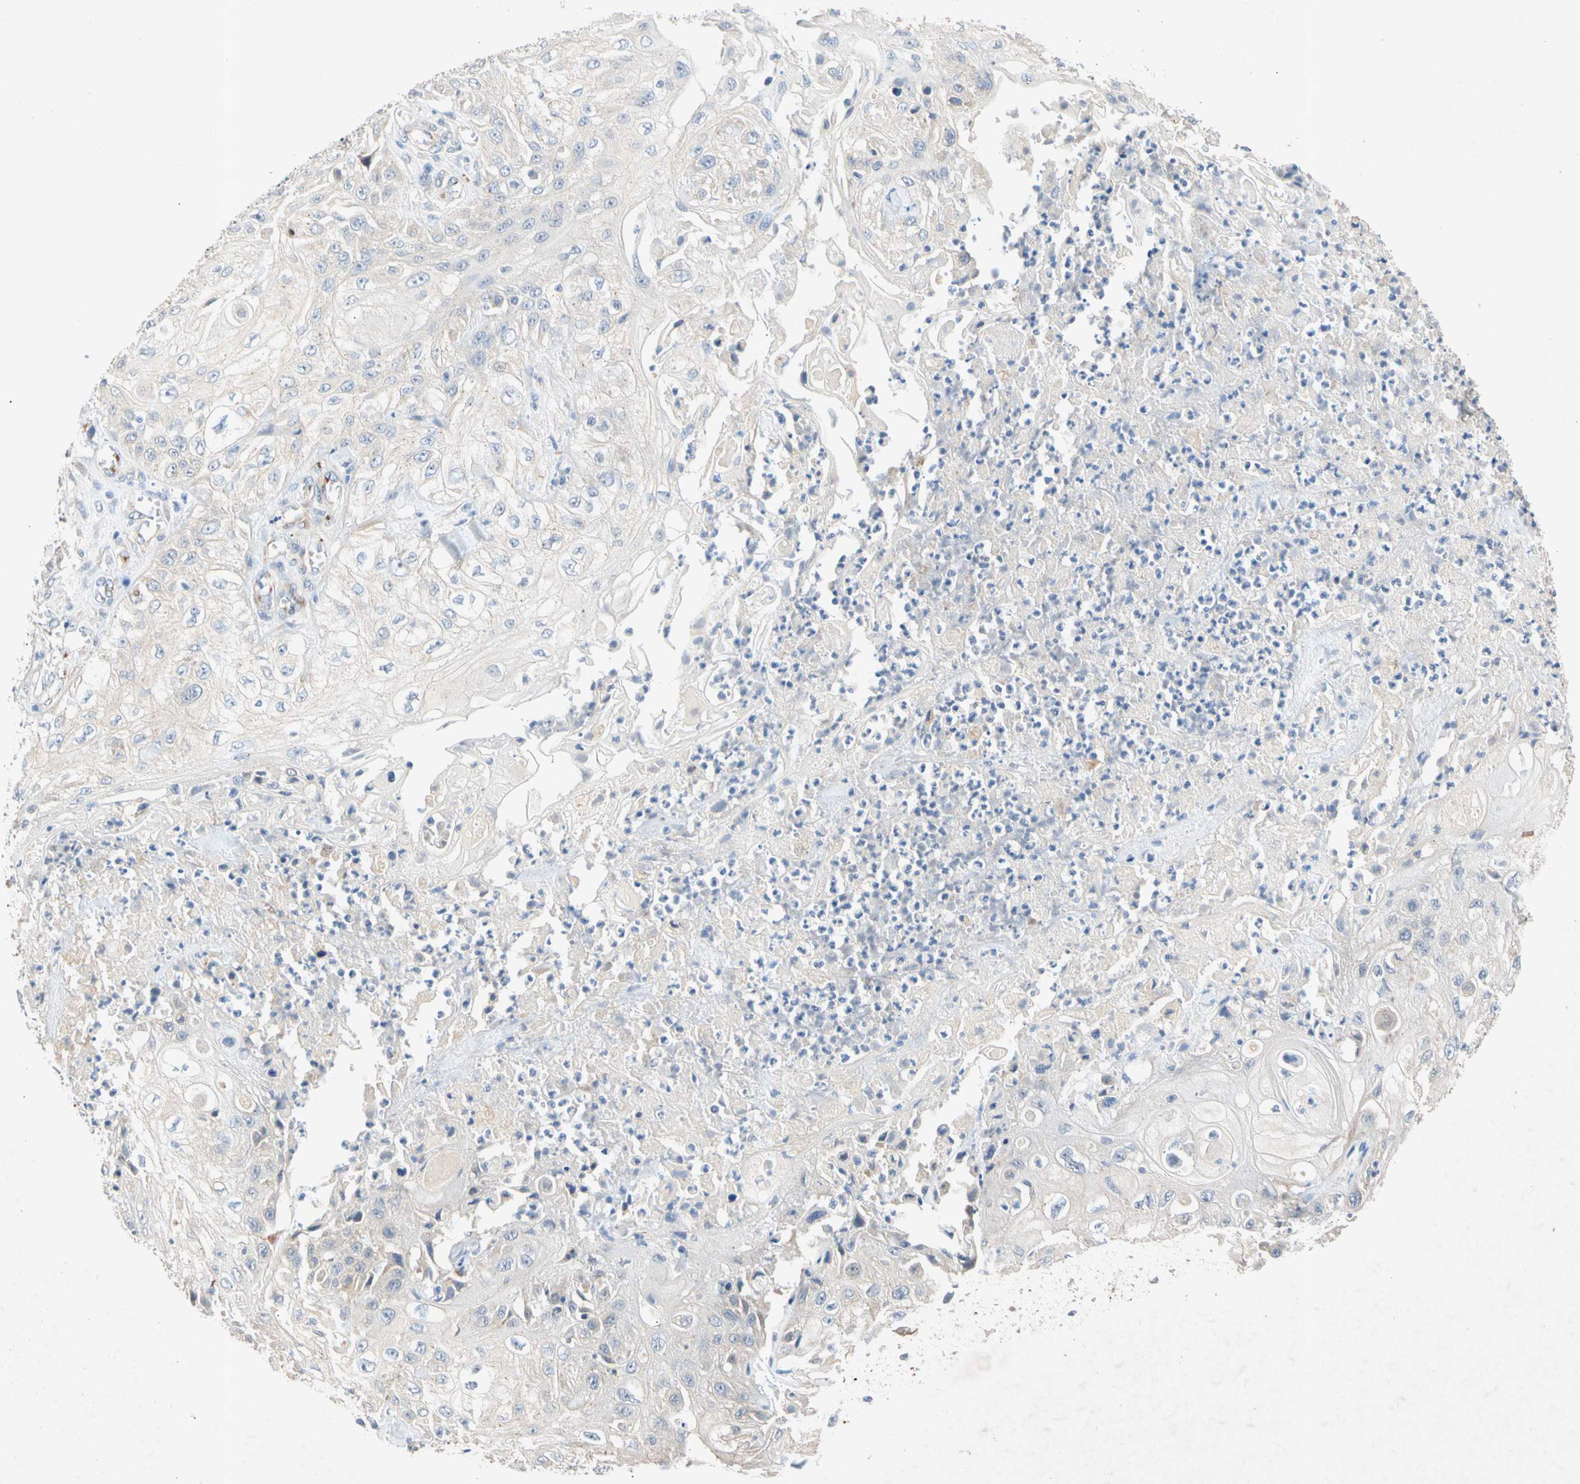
{"staining": {"intensity": "negative", "quantity": "none", "location": "none"}, "tissue": "skin cancer", "cell_type": "Tumor cells", "image_type": "cancer", "snomed": [{"axis": "morphology", "description": "Squamous cell carcinoma, NOS"}, {"axis": "morphology", "description": "Squamous cell carcinoma, metastatic, NOS"}, {"axis": "topography", "description": "Skin"}, {"axis": "topography", "description": "Lymph node"}], "caption": "Skin cancer (metastatic squamous cell carcinoma) stained for a protein using immunohistochemistry displays no positivity tumor cells.", "gene": "GASK1B", "patient": {"sex": "male", "age": 75}}